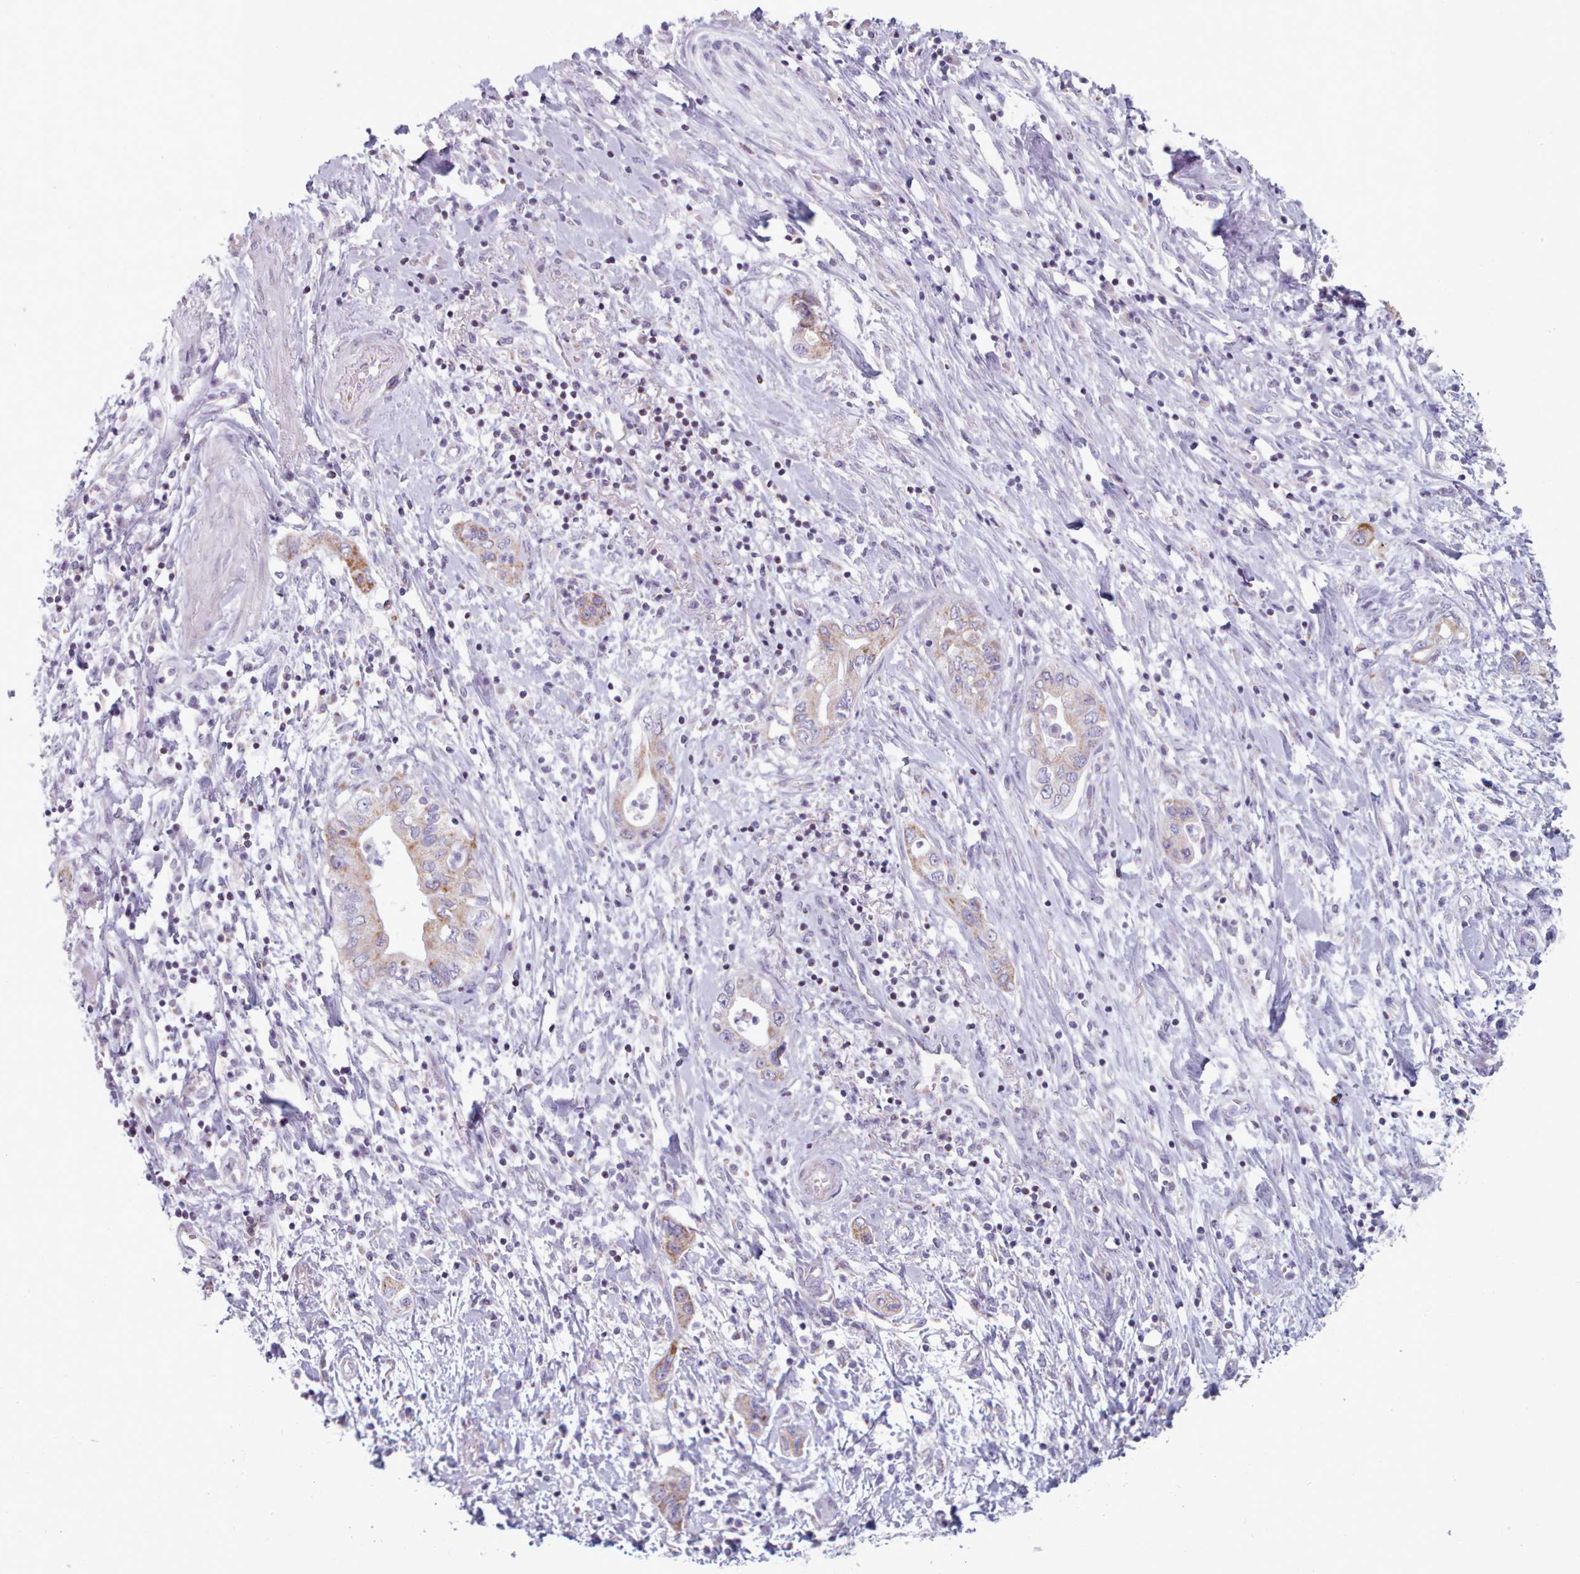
{"staining": {"intensity": "weak", "quantity": "<25%", "location": "cytoplasmic/membranous"}, "tissue": "pancreatic cancer", "cell_type": "Tumor cells", "image_type": "cancer", "snomed": [{"axis": "morphology", "description": "Adenocarcinoma, NOS"}, {"axis": "topography", "description": "Pancreas"}], "caption": "An immunohistochemistry image of adenocarcinoma (pancreatic) is shown. There is no staining in tumor cells of adenocarcinoma (pancreatic).", "gene": "FAM170B", "patient": {"sex": "female", "age": 73}}